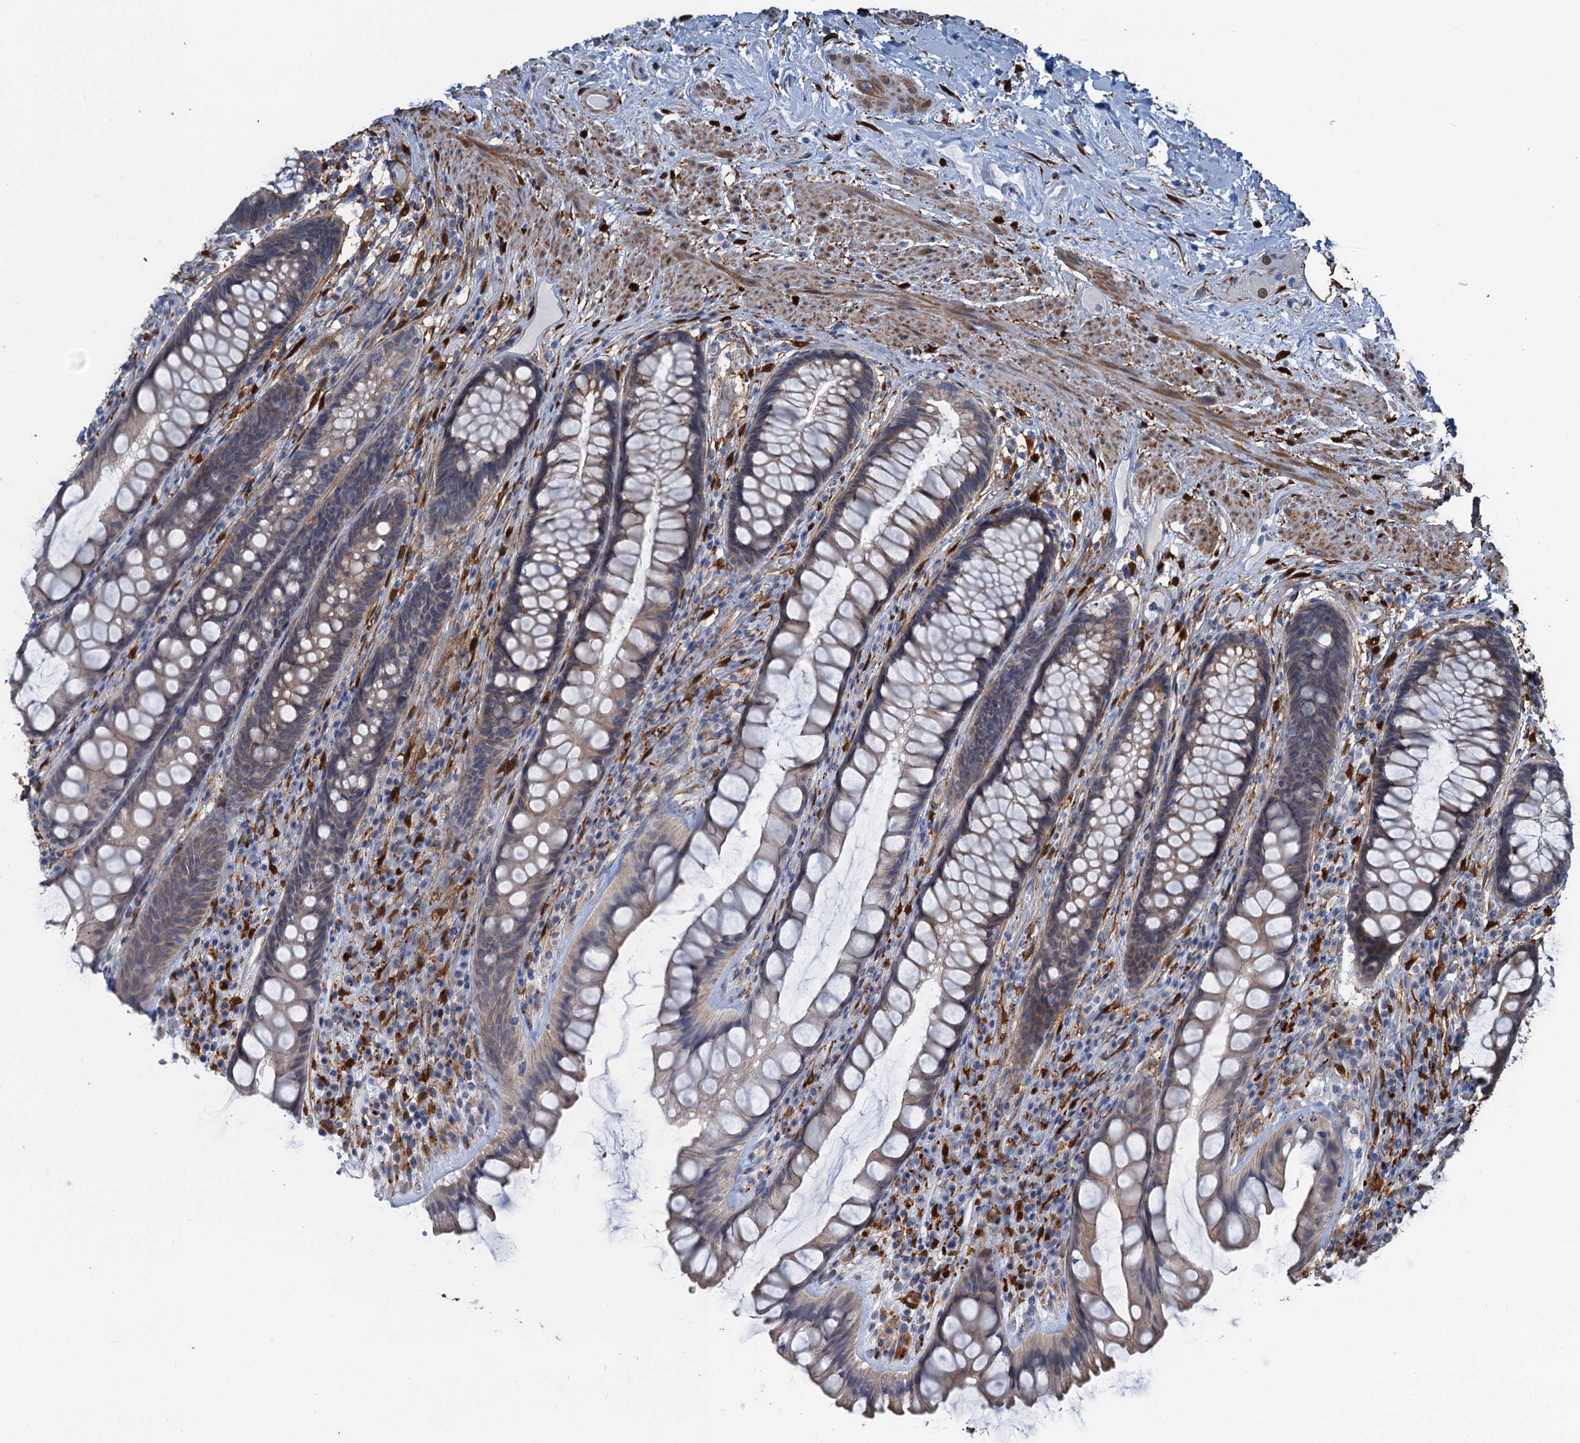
{"staining": {"intensity": "weak", "quantity": "<25%", "location": "cytoplasmic/membranous"}, "tissue": "rectum", "cell_type": "Glandular cells", "image_type": "normal", "snomed": [{"axis": "morphology", "description": "Normal tissue, NOS"}, {"axis": "topography", "description": "Rectum"}], "caption": "Histopathology image shows no significant protein expression in glandular cells of normal rectum.", "gene": "POGLUT3", "patient": {"sex": "male", "age": 74}}